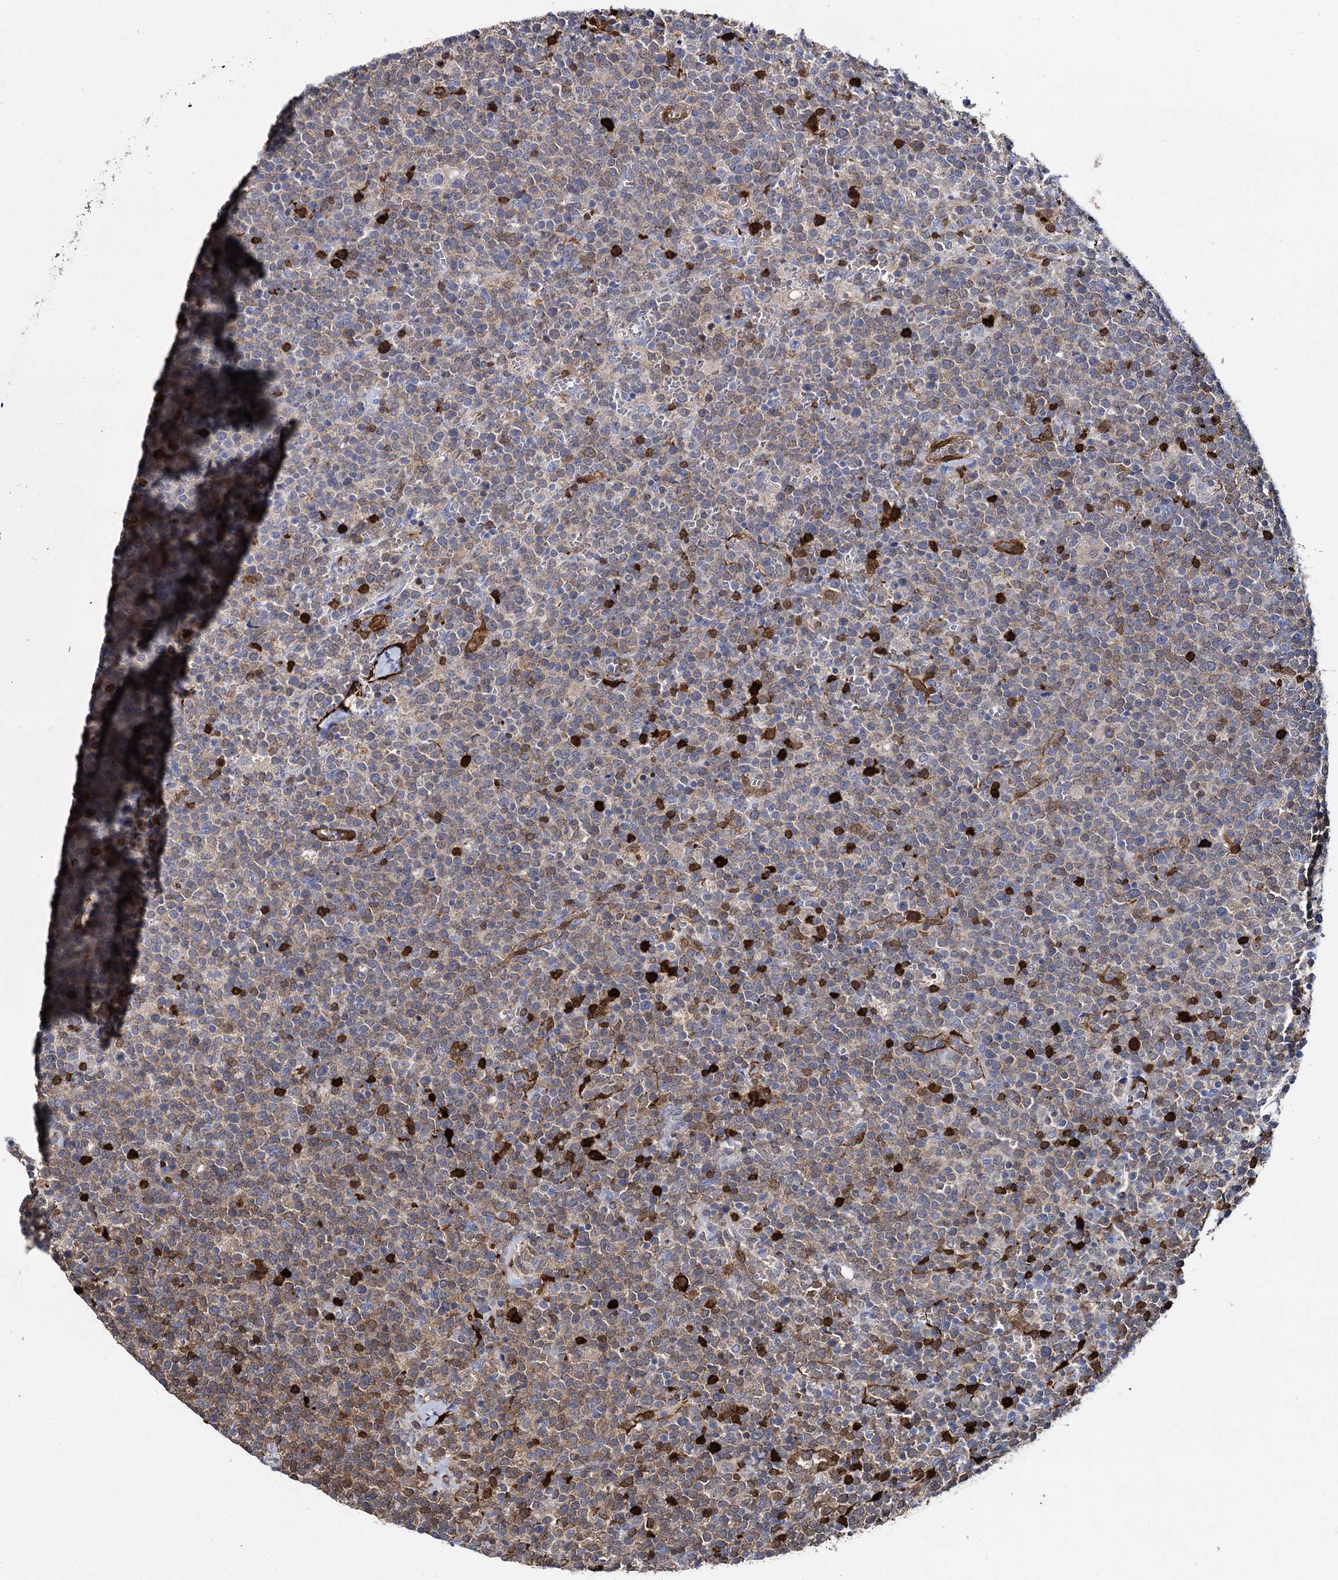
{"staining": {"intensity": "weak", "quantity": ">75%", "location": "cytoplasmic/membranous"}, "tissue": "lymphoma", "cell_type": "Tumor cells", "image_type": "cancer", "snomed": [{"axis": "morphology", "description": "Malignant lymphoma, non-Hodgkin's type, High grade"}, {"axis": "topography", "description": "Lymph node"}], "caption": "Protein staining reveals weak cytoplasmic/membranous expression in approximately >75% of tumor cells in lymphoma. The staining is performed using DAB brown chromogen to label protein expression. The nuclei are counter-stained blue using hematoxylin.", "gene": "FABP5", "patient": {"sex": "male", "age": 61}}